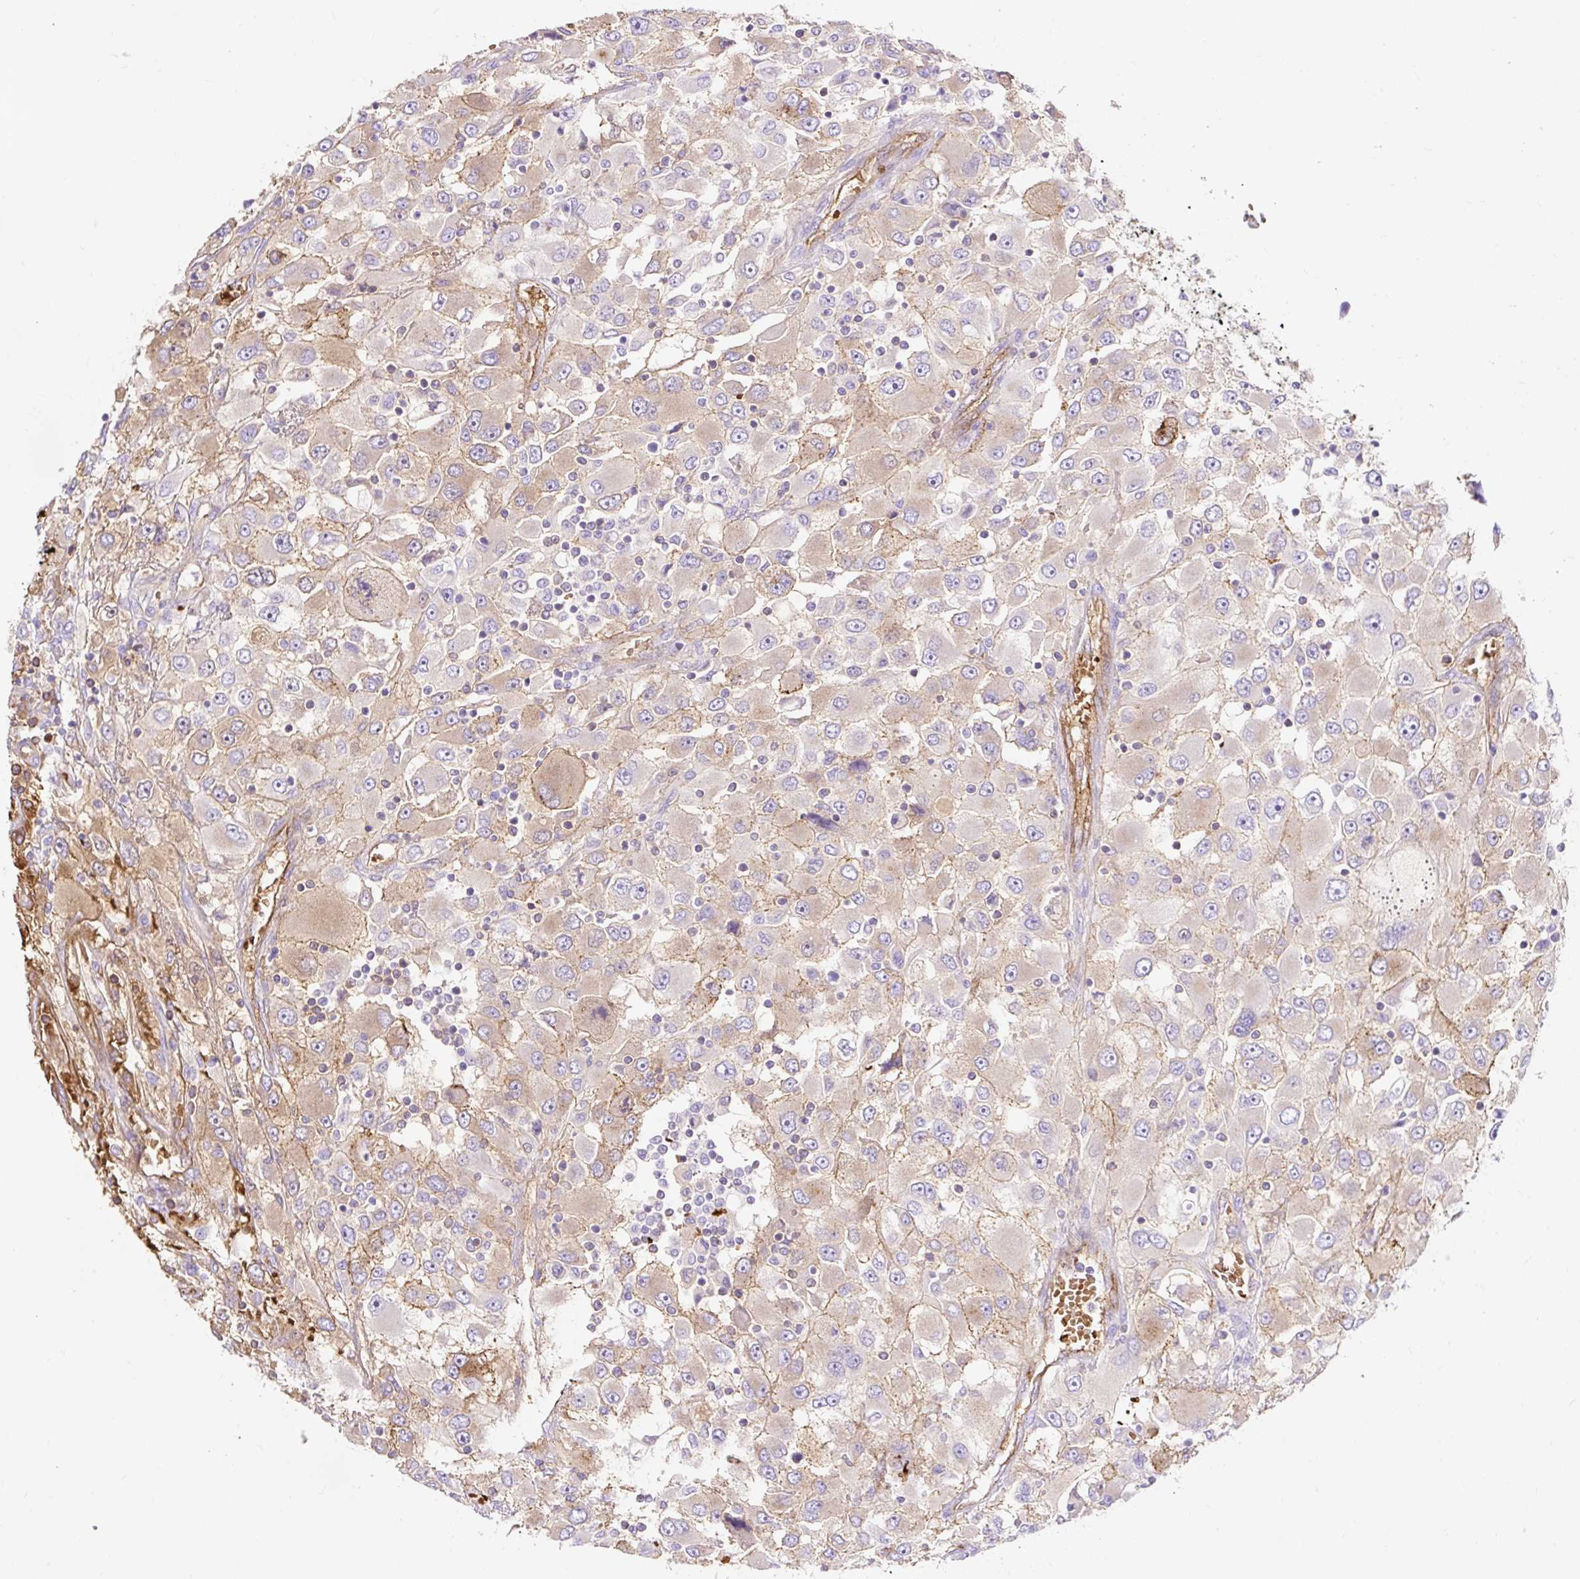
{"staining": {"intensity": "weak", "quantity": "25%-75%", "location": "cytoplasmic/membranous"}, "tissue": "renal cancer", "cell_type": "Tumor cells", "image_type": "cancer", "snomed": [{"axis": "morphology", "description": "Adenocarcinoma, NOS"}, {"axis": "topography", "description": "Kidney"}], "caption": "Protein expression analysis of renal cancer (adenocarcinoma) displays weak cytoplasmic/membranous staining in approximately 25%-75% of tumor cells.", "gene": "HIP1R", "patient": {"sex": "female", "age": 52}}